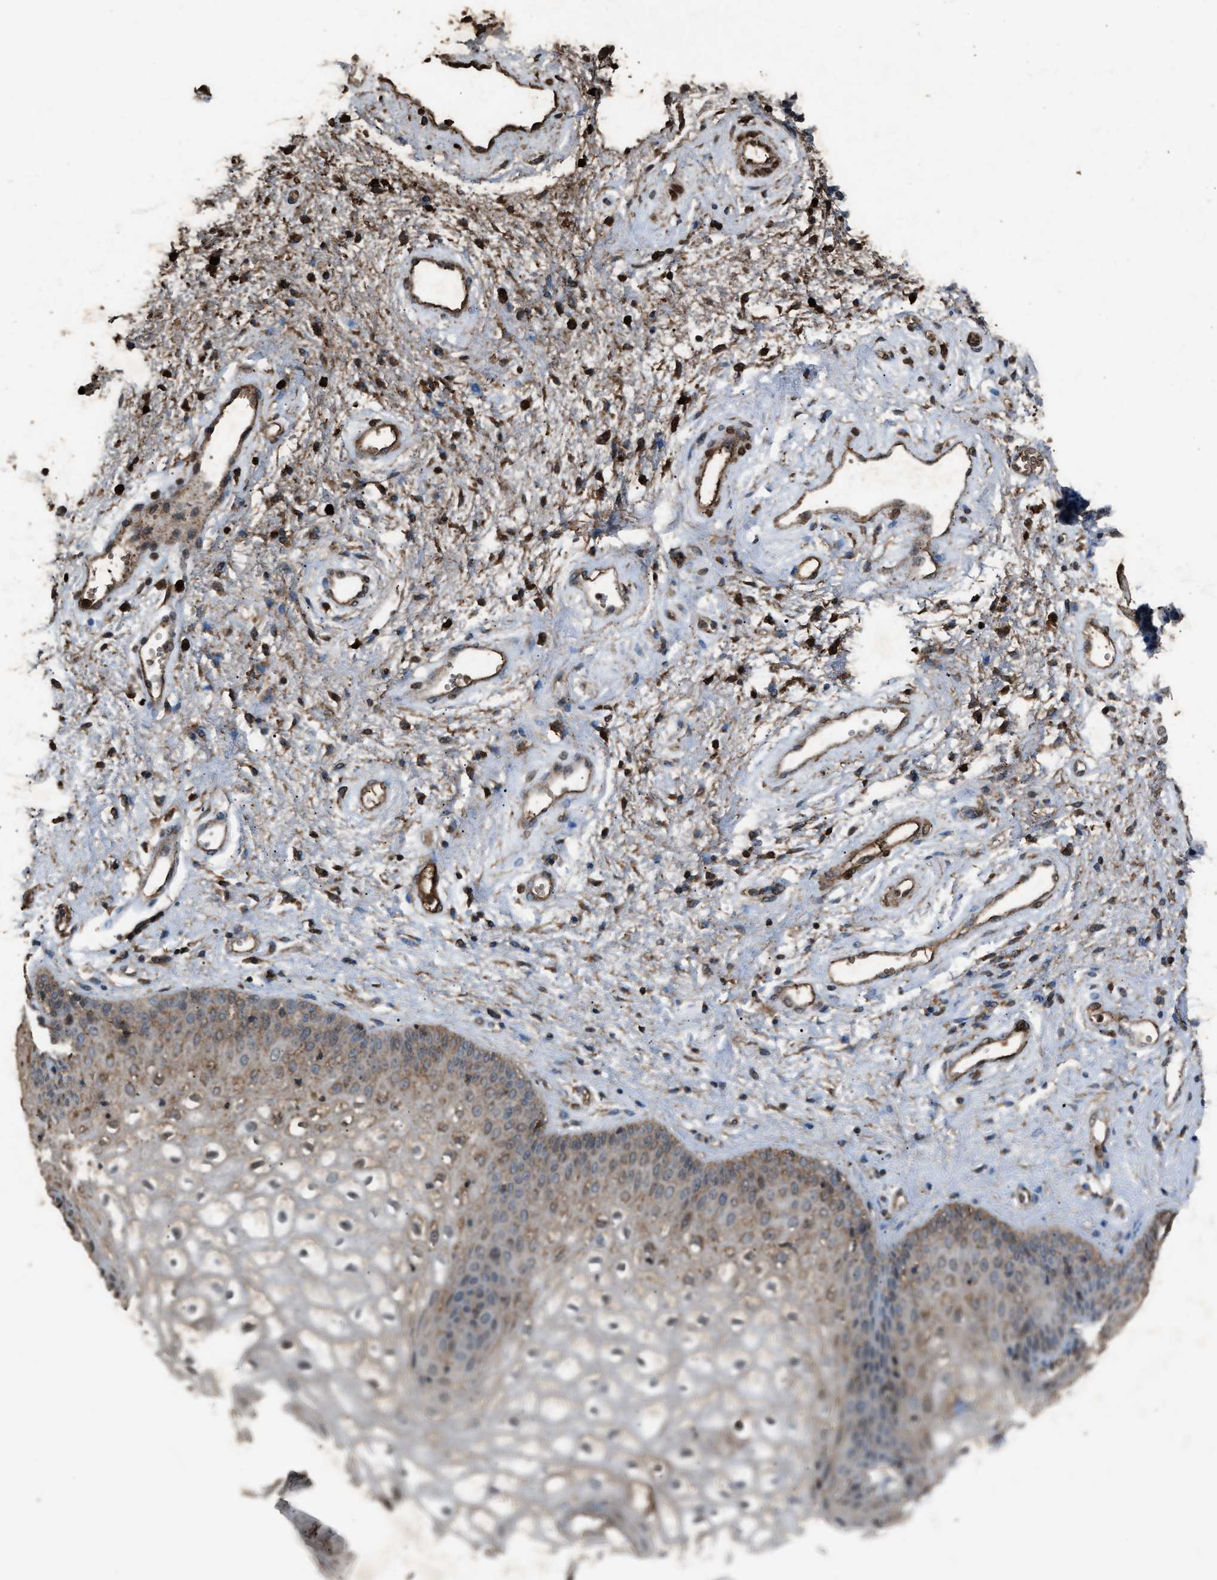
{"staining": {"intensity": "moderate", "quantity": ">75%", "location": "cytoplasmic/membranous,nuclear"}, "tissue": "vagina", "cell_type": "Squamous epithelial cells", "image_type": "normal", "snomed": [{"axis": "morphology", "description": "Normal tissue, NOS"}, {"axis": "topography", "description": "Vagina"}], "caption": "Vagina stained with a brown dye displays moderate cytoplasmic/membranous,nuclear positive positivity in approximately >75% of squamous epithelial cells.", "gene": "PSMD1", "patient": {"sex": "female", "age": 34}}